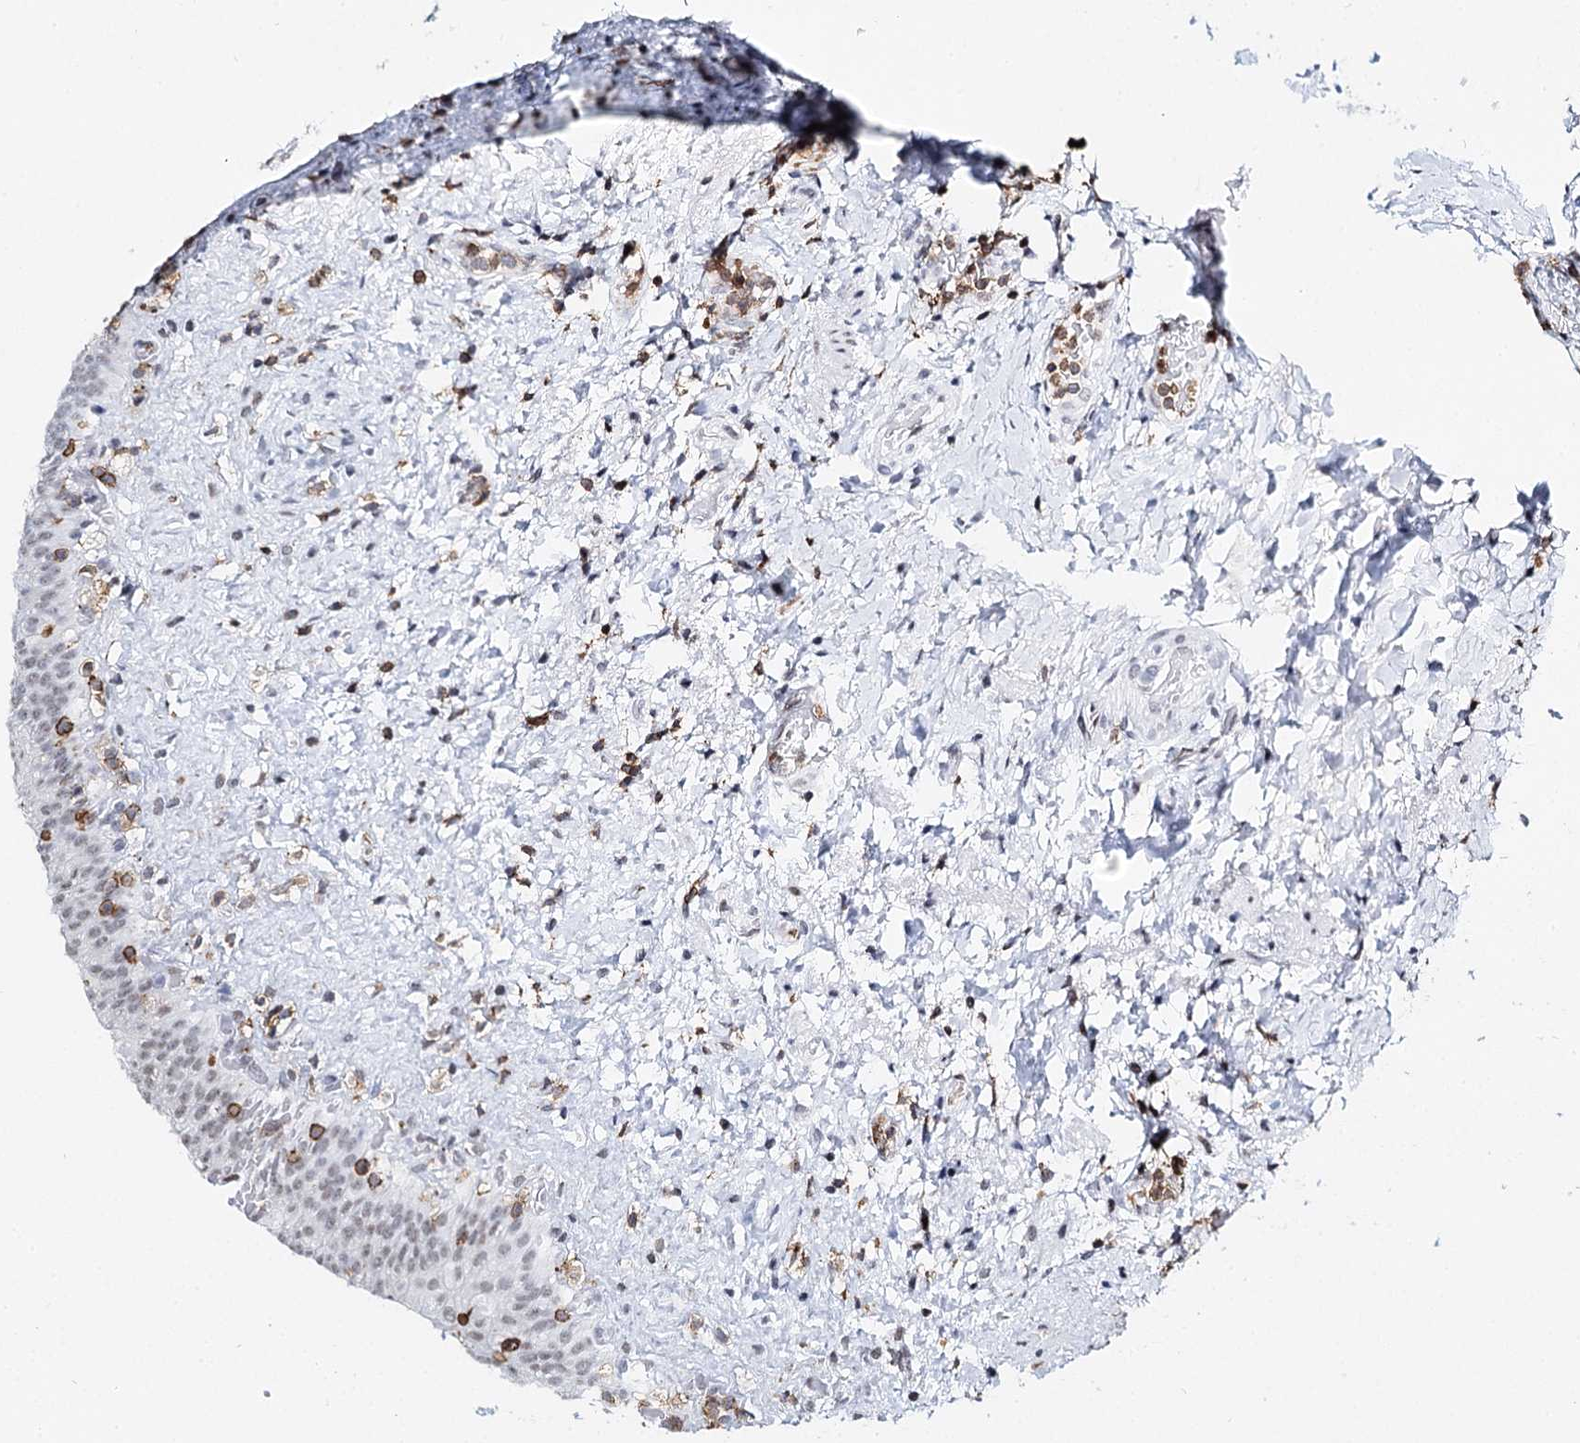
{"staining": {"intensity": "weak", "quantity": "<25%", "location": "nuclear"}, "tissue": "urinary bladder", "cell_type": "Urothelial cells", "image_type": "normal", "snomed": [{"axis": "morphology", "description": "Normal tissue, NOS"}, {"axis": "topography", "description": "Urinary bladder"}], "caption": "Urothelial cells show no significant protein positivity in normal urinary bladder. (Immunohistochemistry (ihc), brightfield microscopy, high magnification).", "gene": "BARD1", "patient": {"sex": "female", "age": 27}}